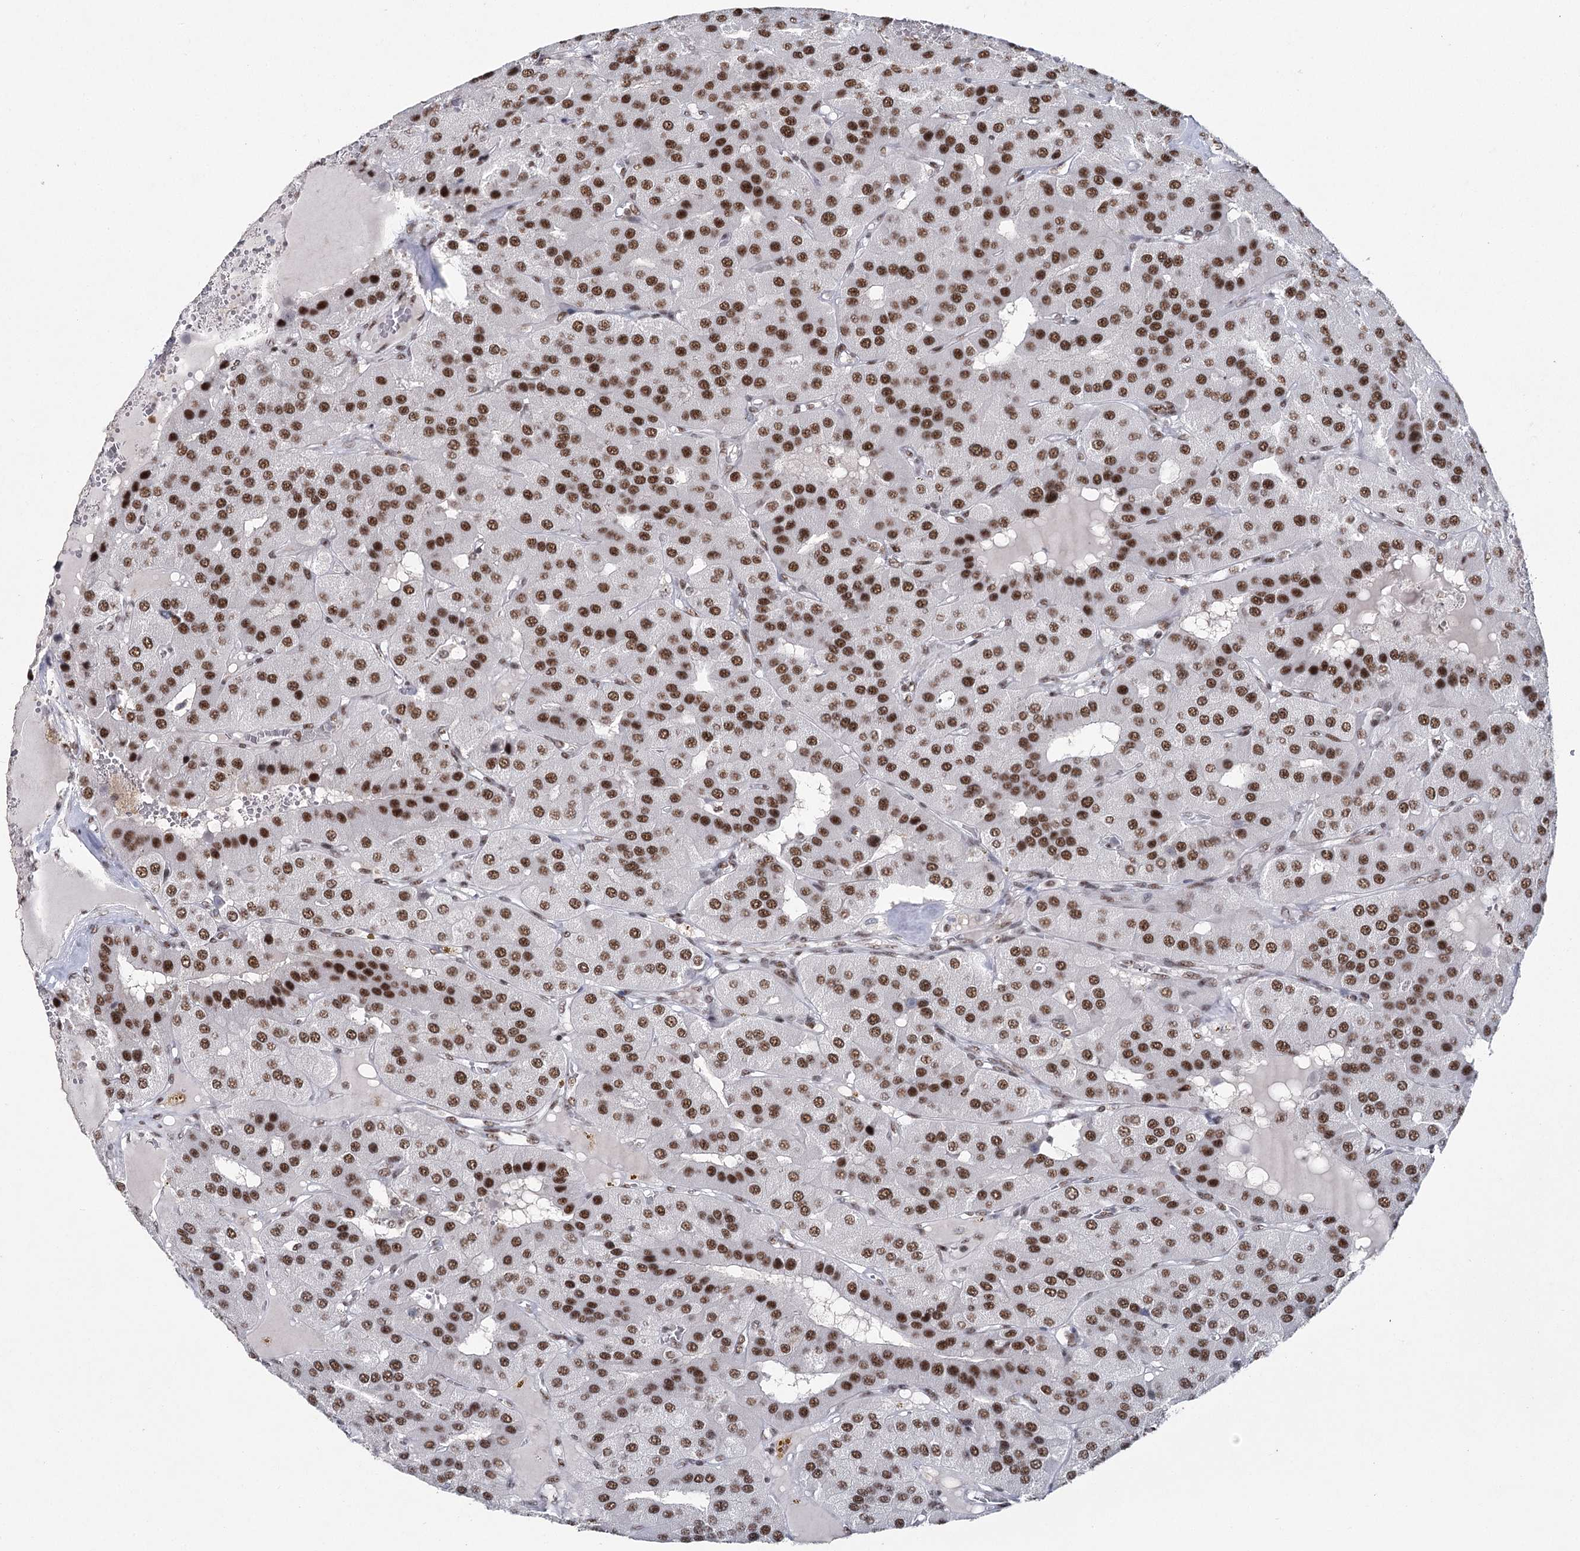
{"staining": {"intensity": "strong", "quantity": ">75%", "location": "nuclear"}, "tissue": "parathyroid gland", "cell_type": "Glandular cells", "image_type": "normal", "snomed": [{"axis": "morphology", "description": "Normal tissue, NOS"}, {"axis": "morphology", "description": "Adenoma, NOS"}, {"axis": "topography", "description": "Parathyroid gland"}], "caption": "Benign parathyroid gland shows strong nuclear staining in about >75% of glandular cells Immunohistochemistry stains the protein of interest in brown and the nuclei are stained blue..", "gene": "SCAF8", "patient": {"sex": "female", "age": 86}}